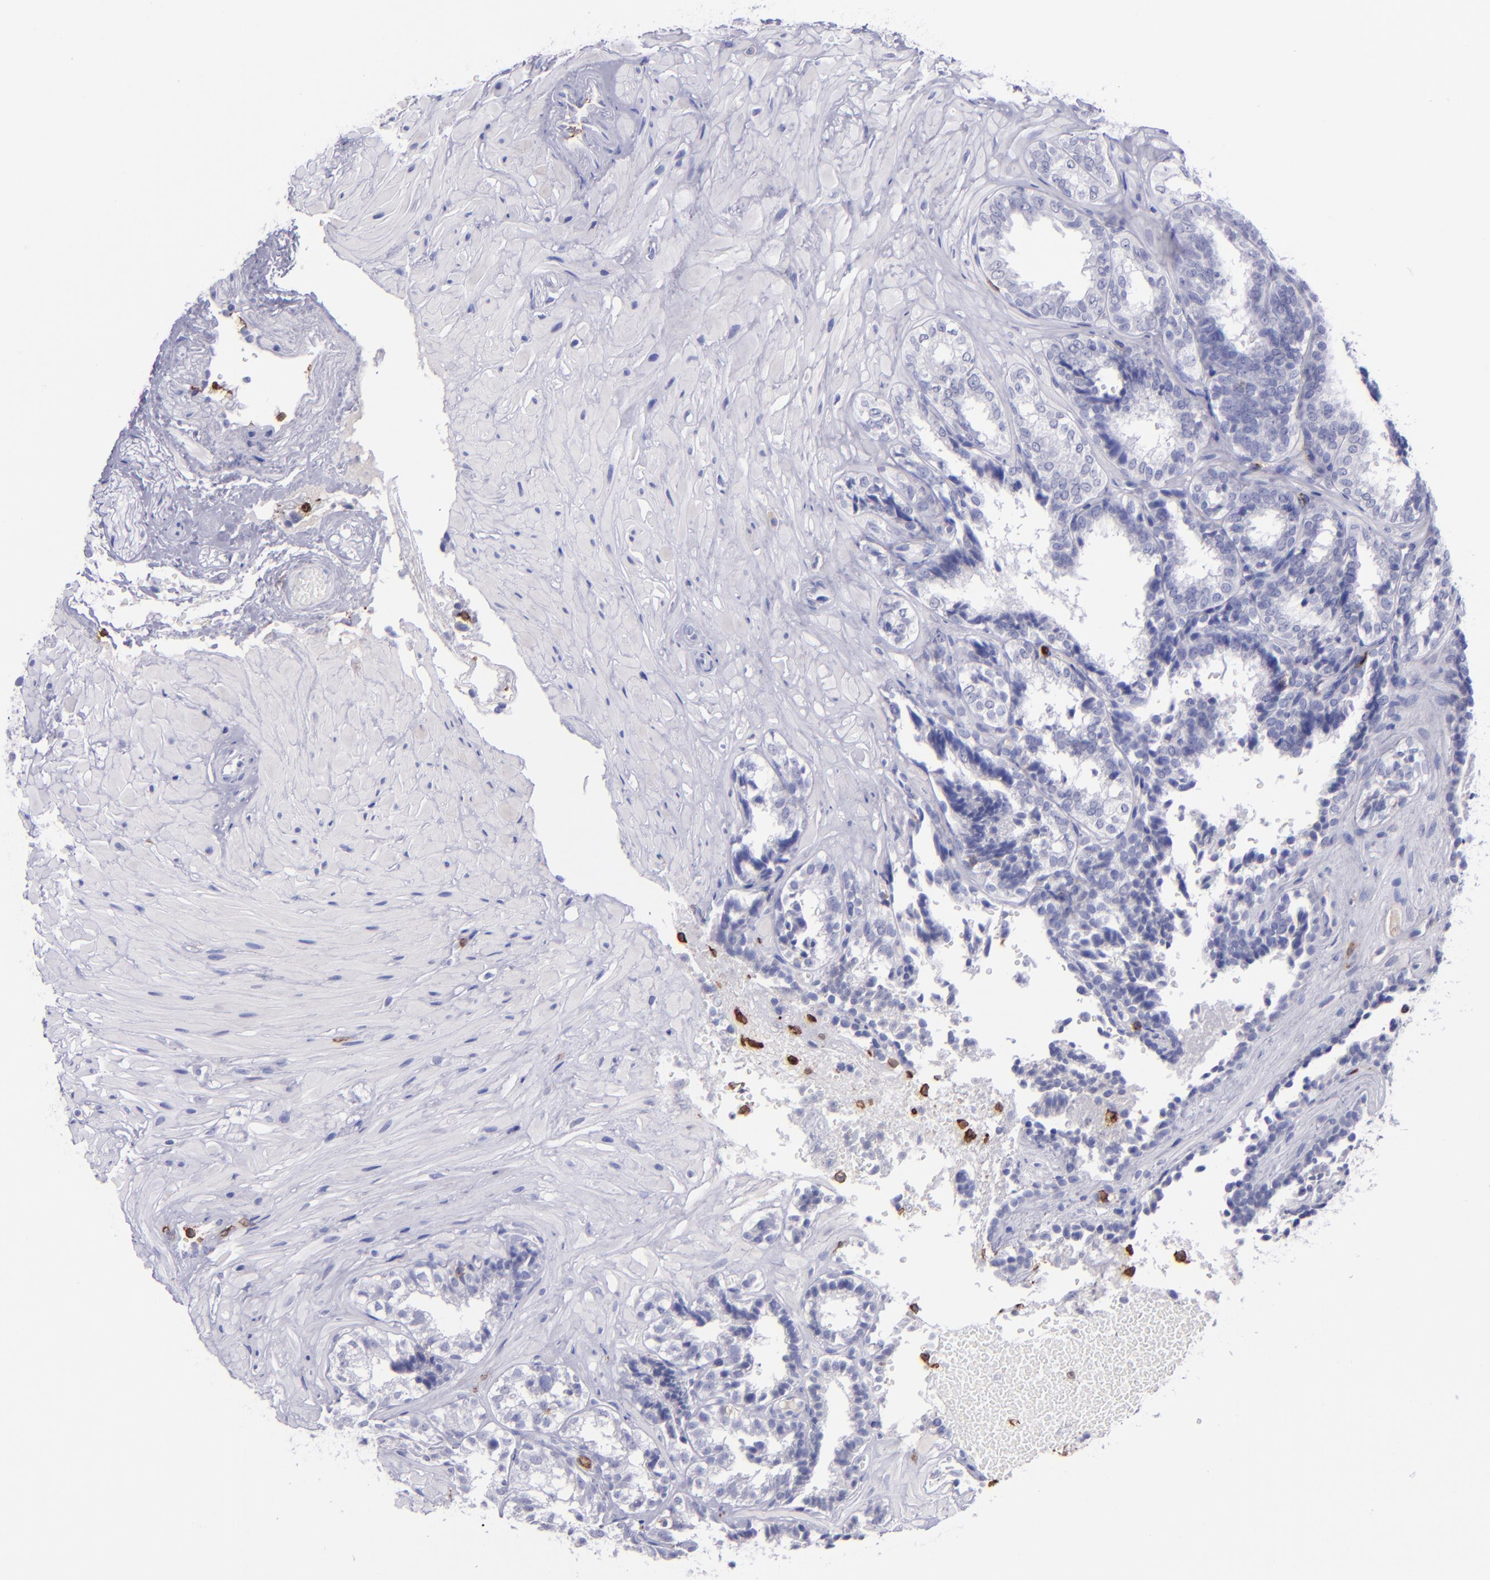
{"staining": {"intensity": "negative", "quantity": "none", "location": "none"}, "tissue": "seminal vesicle", "cell_type": "Glandular cells", "image_type": "normal", "snomed": [{"axis": "morphology", "description": "Normal tissue, NOS"}, {"axis": "topography", "description": "Seminal veicle"}], "caption": "Glandular cells show no significant protein staining in unremarkable seminal vesicle. (Stains: DAB (3,3'-diaminobenzidine) immunohistochemistry (IHC) with hematoxylin counter stain, Microscopy: brightfield microscopy at high magnification).", "gene": "ICAM3", "patient": {"sex": "male", "age": 26}}